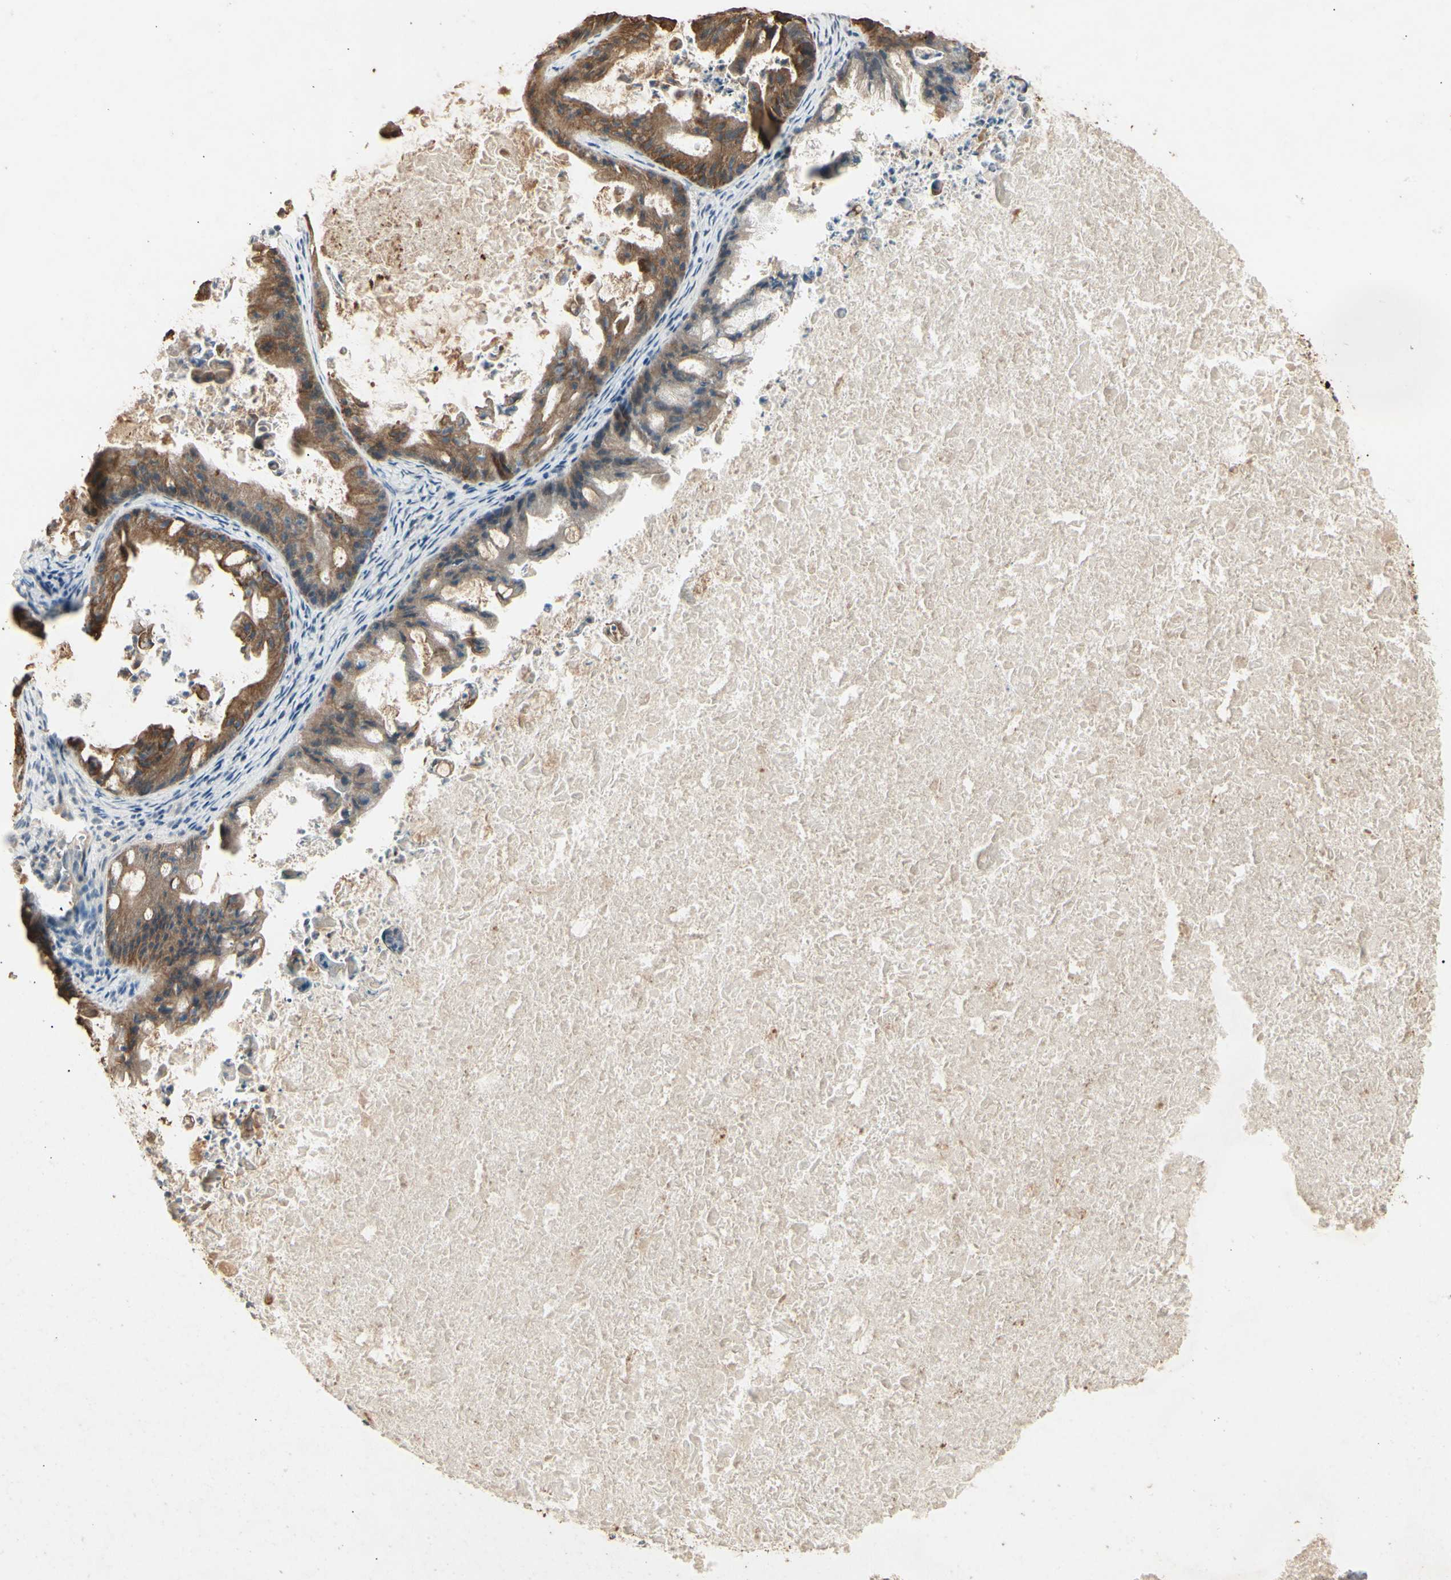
{"staining": {"intensity": "strong", "quantity": ">75%", "location": "cytoplasmic/membranous"}, "tissue": "ovarian cancer", "cell_type": "Tumor cells", "image_type": "cancer", "snomed": [{"axis": "morphology", "description": "Cystadenocarcinoma, mucinous, NOS"}, {"axis": "topography", "description": "Ovary"}], "caption": "Immunohistochemical staining of human ovarian cancer displays high levels of strong cytoplasmic/membranous expression in about >75% of tumor cells. The staining was performed using DAB (3,3'-diaminobenzidine) to visualize the protein expression in brown, while the nuclei were stained in blue with hematoxylin (Magnification: 20x).", "gene": "SKIL", "patient": {"sex": "female", "age": 37}}